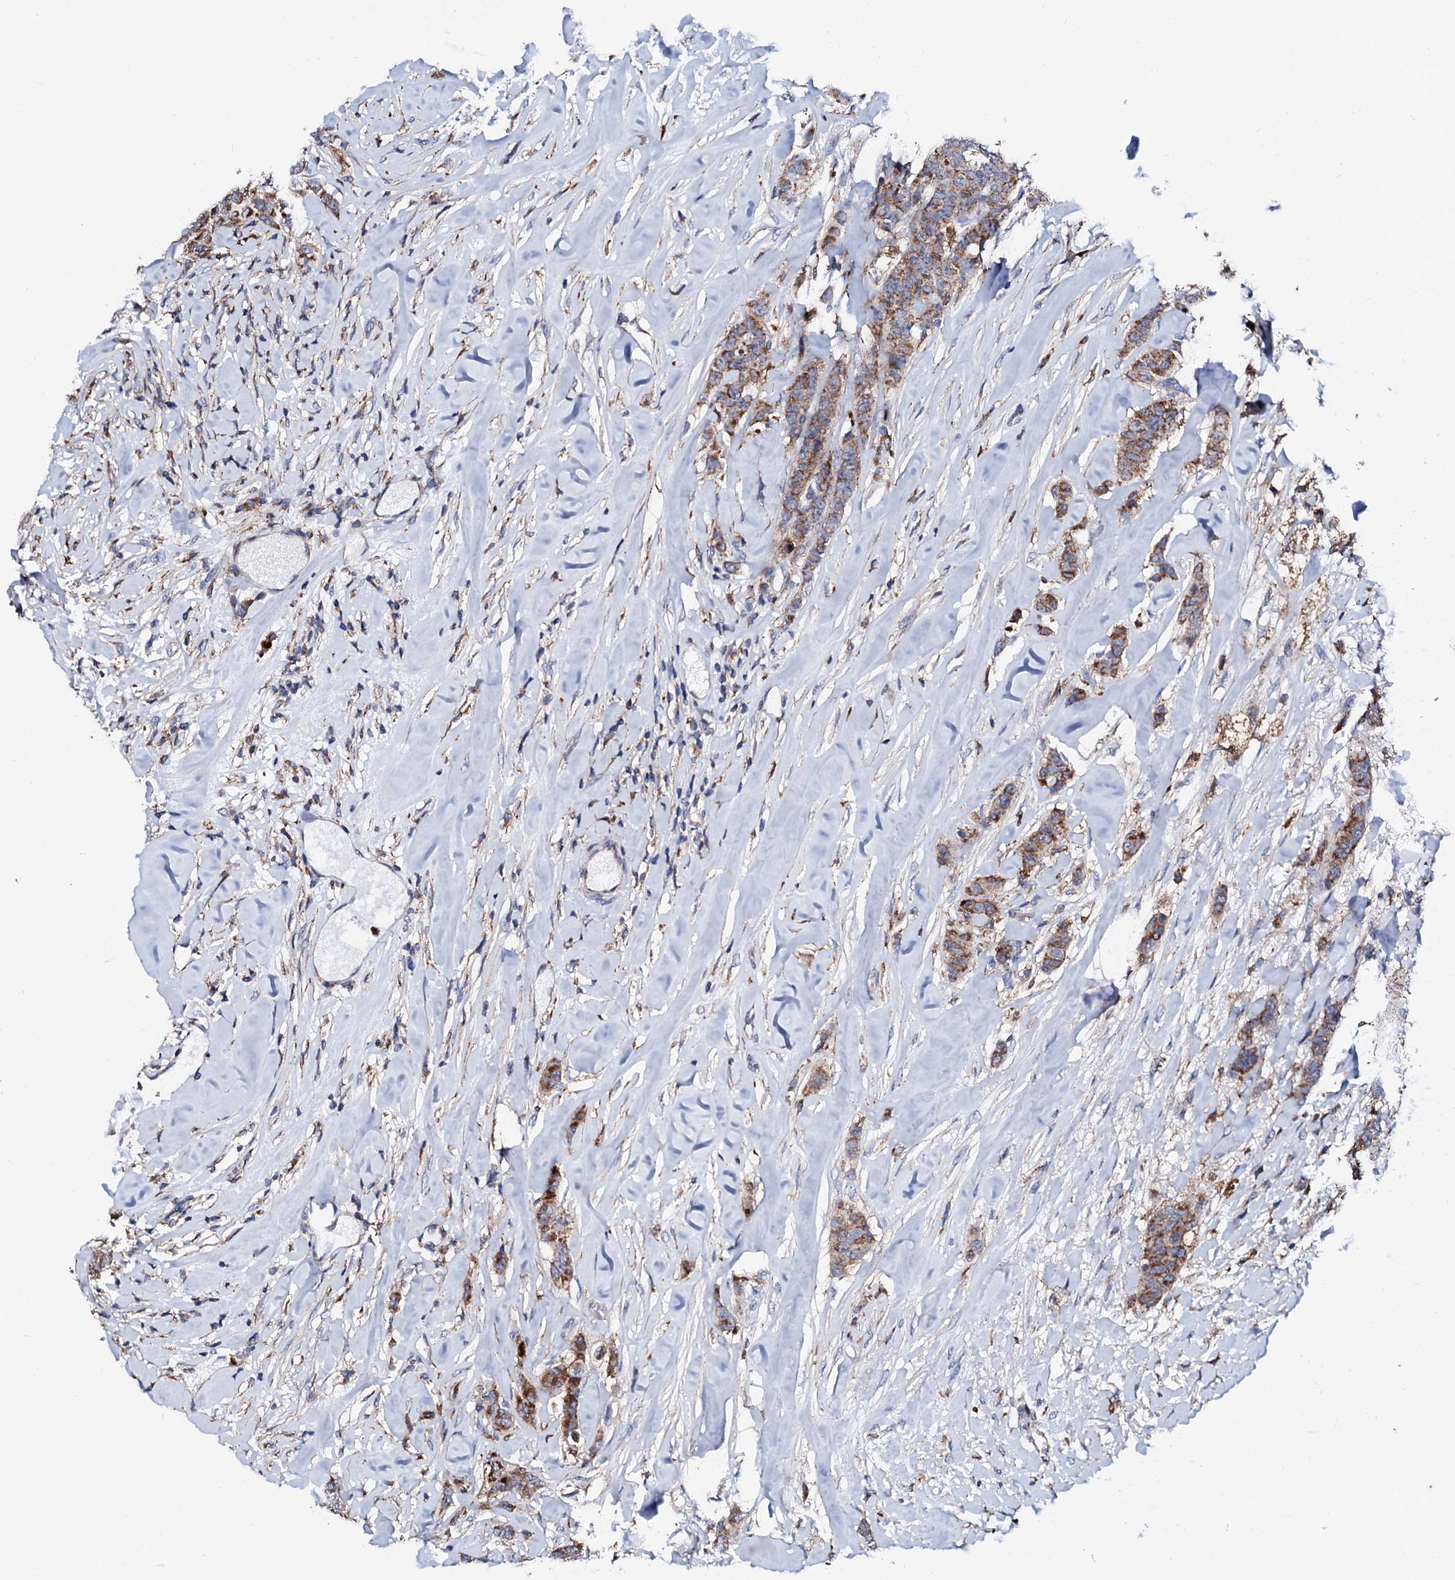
{"staining": {"intensity": "moderate", "quantity": ">75%", "location": "cytoplasmic/membranous"}, "tissue": "breast cancer", "cell_type": "Tumor cells", "image_type": "cancer", "snomed": [{"axis": "morphology", "description": "Duct carcinoma"}, {"axis": "topography", "description": "Breast"}], "caption": "Intraductal carcinoma (breast) stained with a protein marker reveals moderate staining in tumor cells.", "gene": "TCIRG1", "patient": {"sex": "female", "age": 40}}